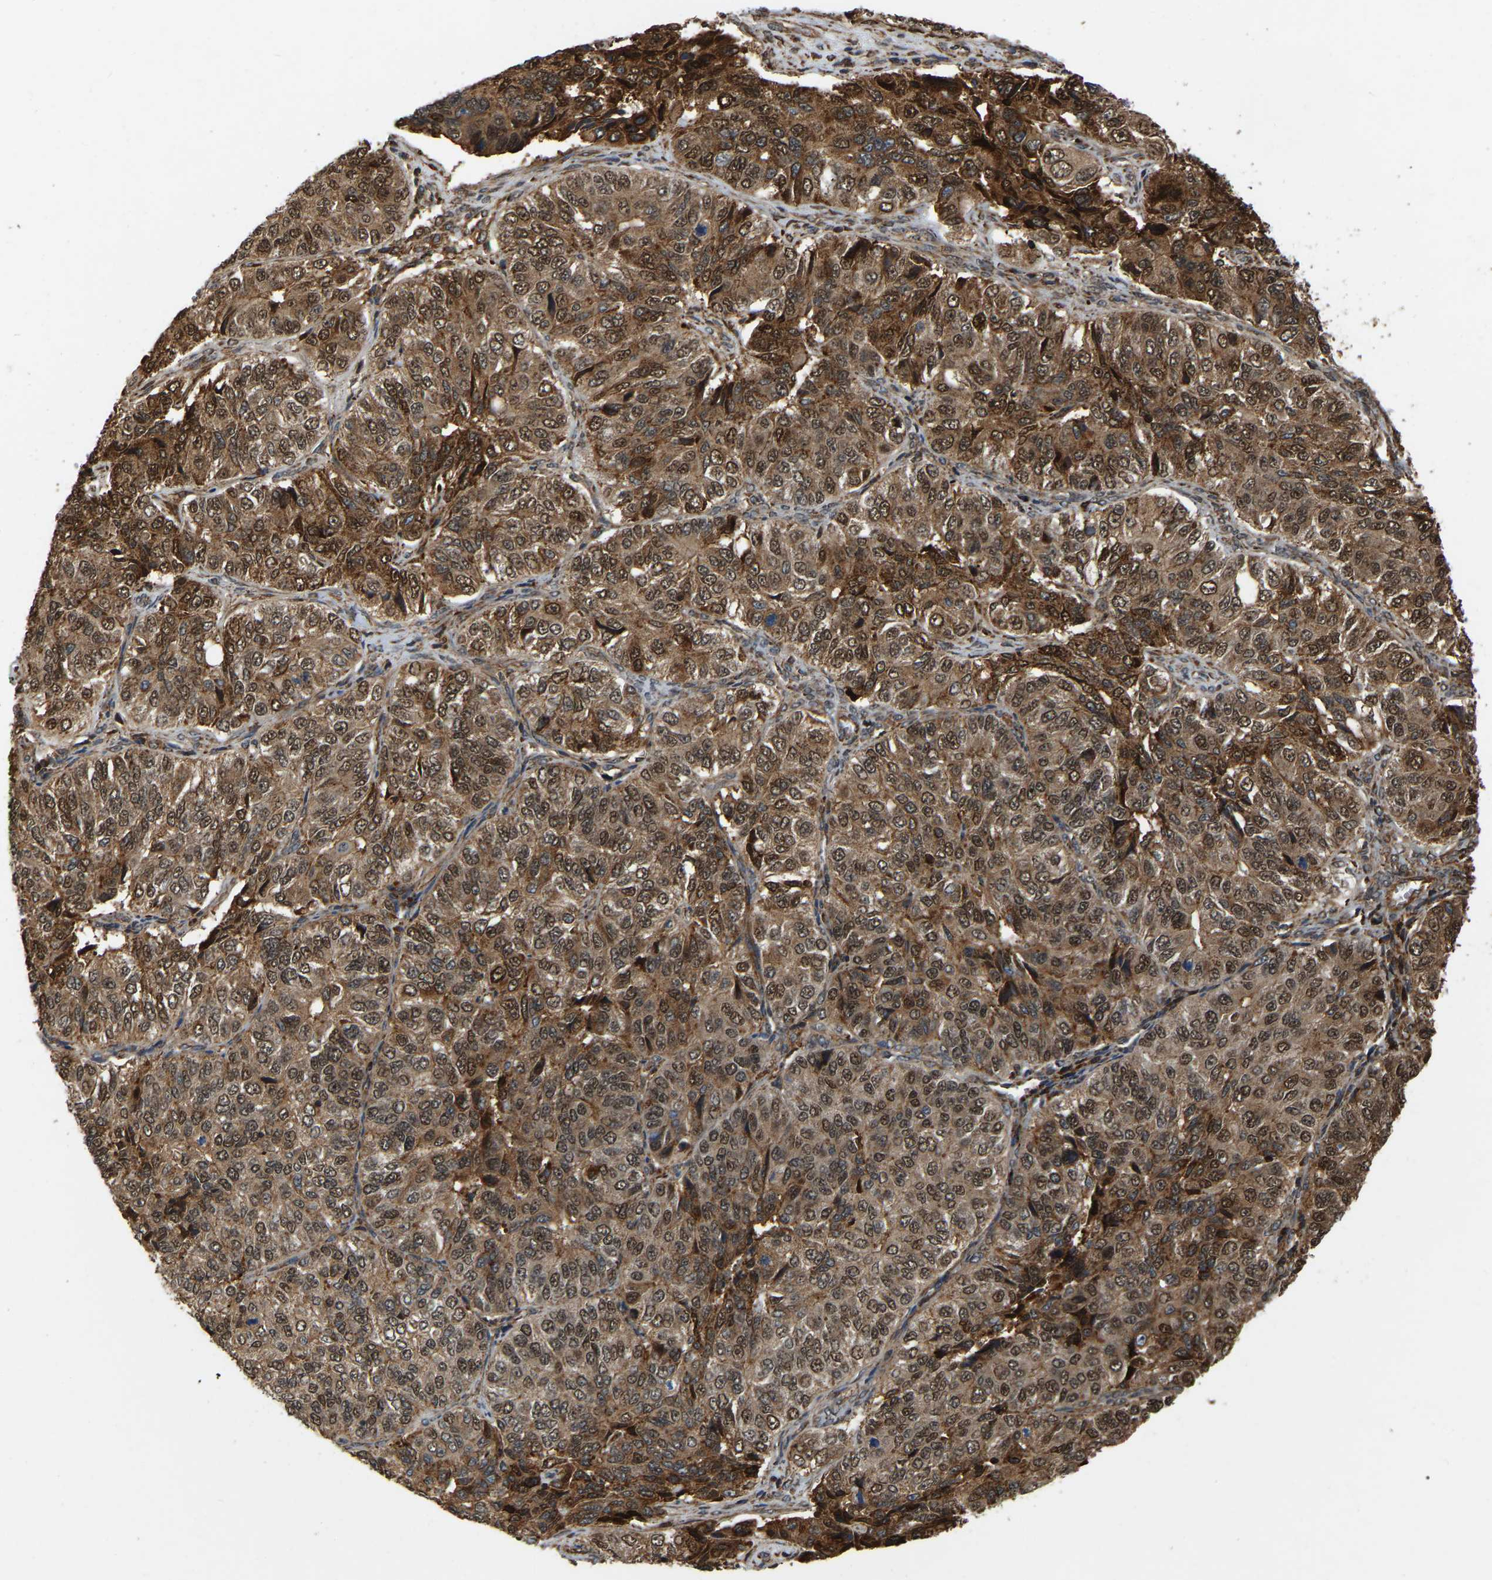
{"staining": {"intensity": "moderate", "quantity": ">75%", "location": "cytoplasmic/membranous,nuclear"}, "tissue": "ovarian cancer", "cell_type": "Tumor cells", "image_type": "cancer", "snomed": [{"axis": "morphology", "description": "Carcinoma, endometroid"}, {"axis": "topography", "description": "Ovary"}], "caption": "This micrograph demonstrates IHC staining of ovarian cancer, with medium moderate cytoplasmic/membranous and nuclear staining in approximately >75% of tumor cells.", "gene": "SAMD9L", "patient": {"sex": "female", "age": 51}}